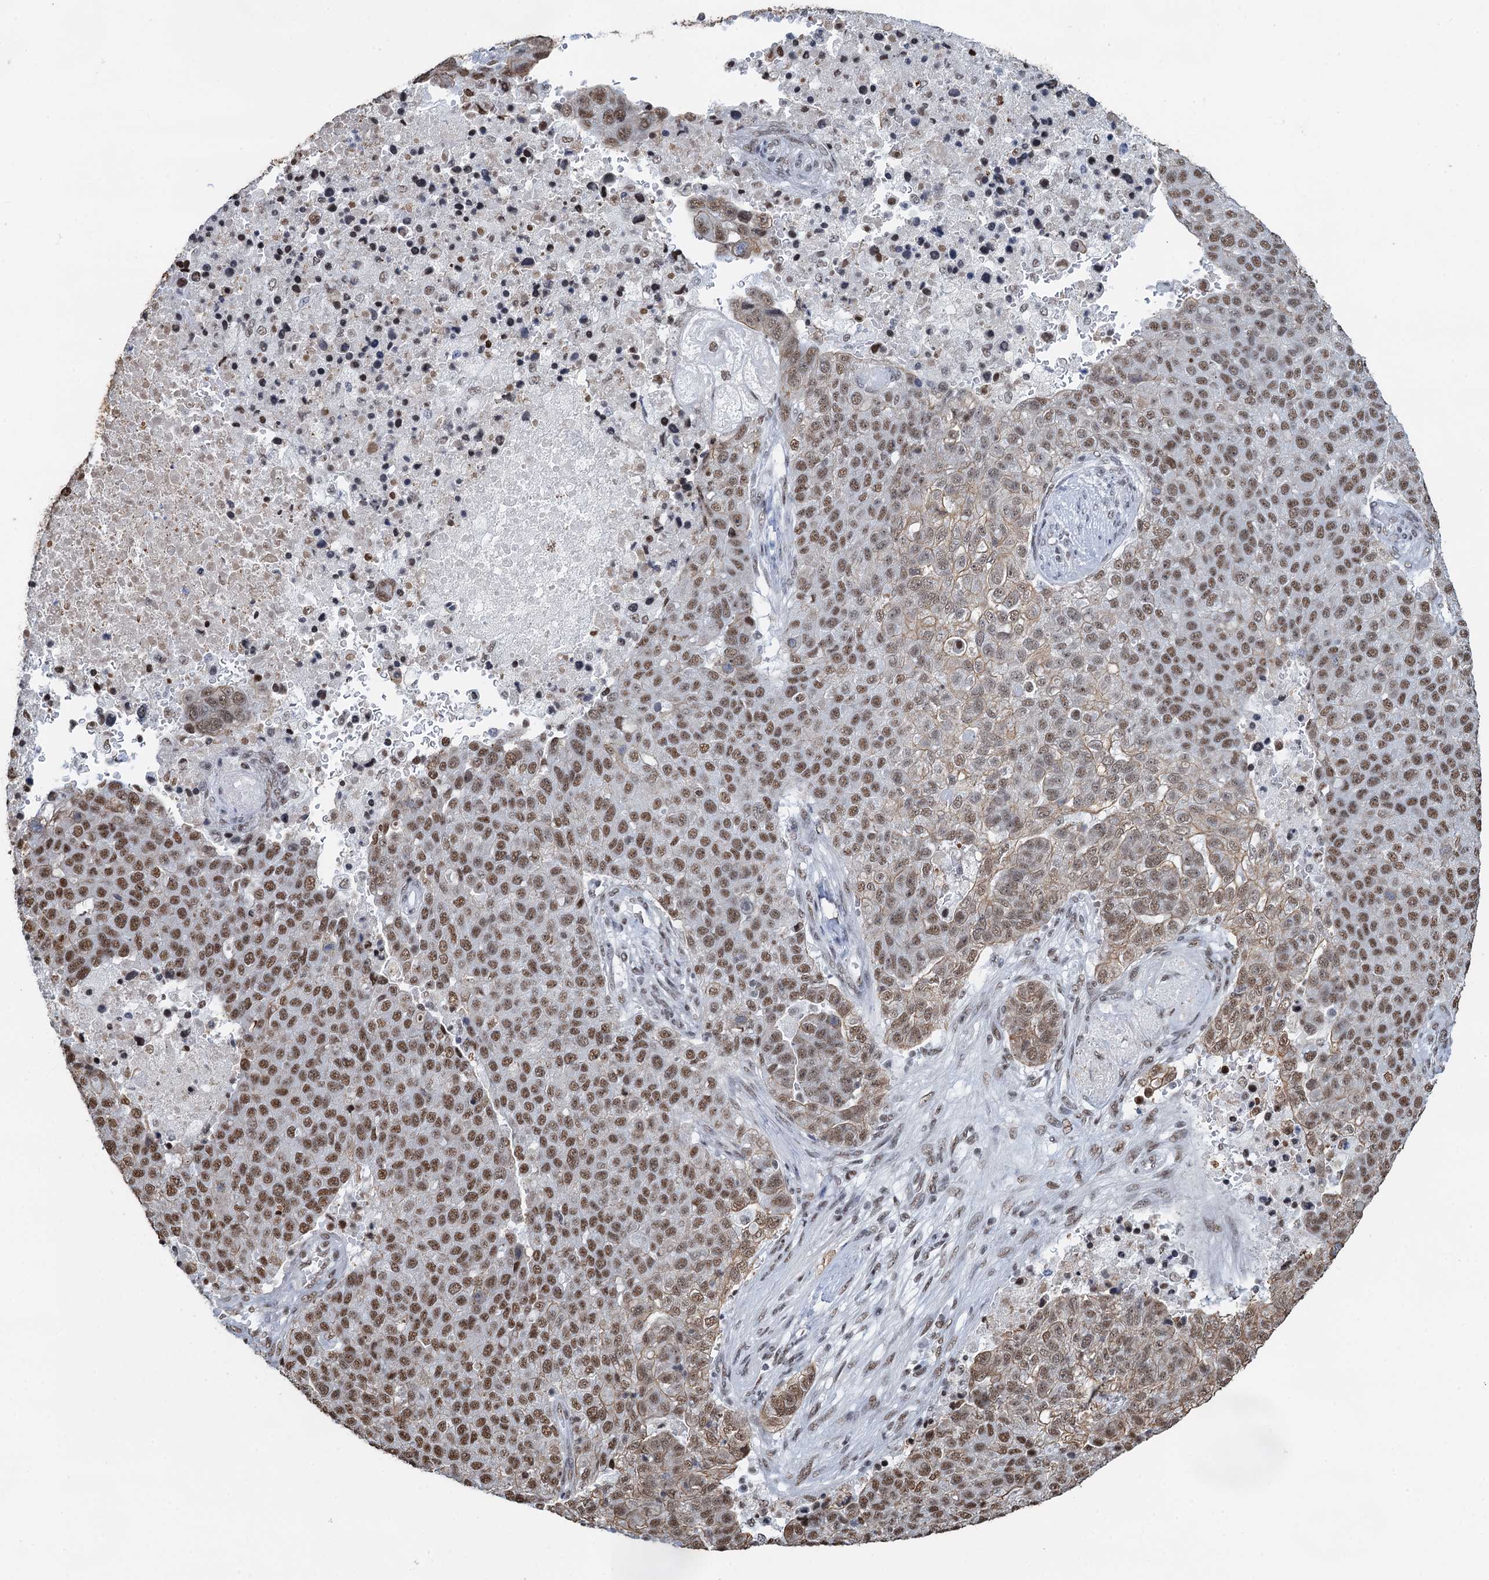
{"staining": {"intensity": "moderate", "quantity": ">75%", "location": "nuclear"}, "tissue": "pancreatic cancer", "cell_type": "Tumor cells", "image_type": "cancer", "snomed": [{"axis": "morphology", "description": "Adenocarcinoma, NOS"}, {"axis": "topography", "description": "Pancreas"}], "caption": "Pancreatic cancer (adenocarcinoma) stained with a protein marker displays moderate staining in tumor cells.", "gene": "ZNF609", "patient": {"sex": "female", "age": 61}}